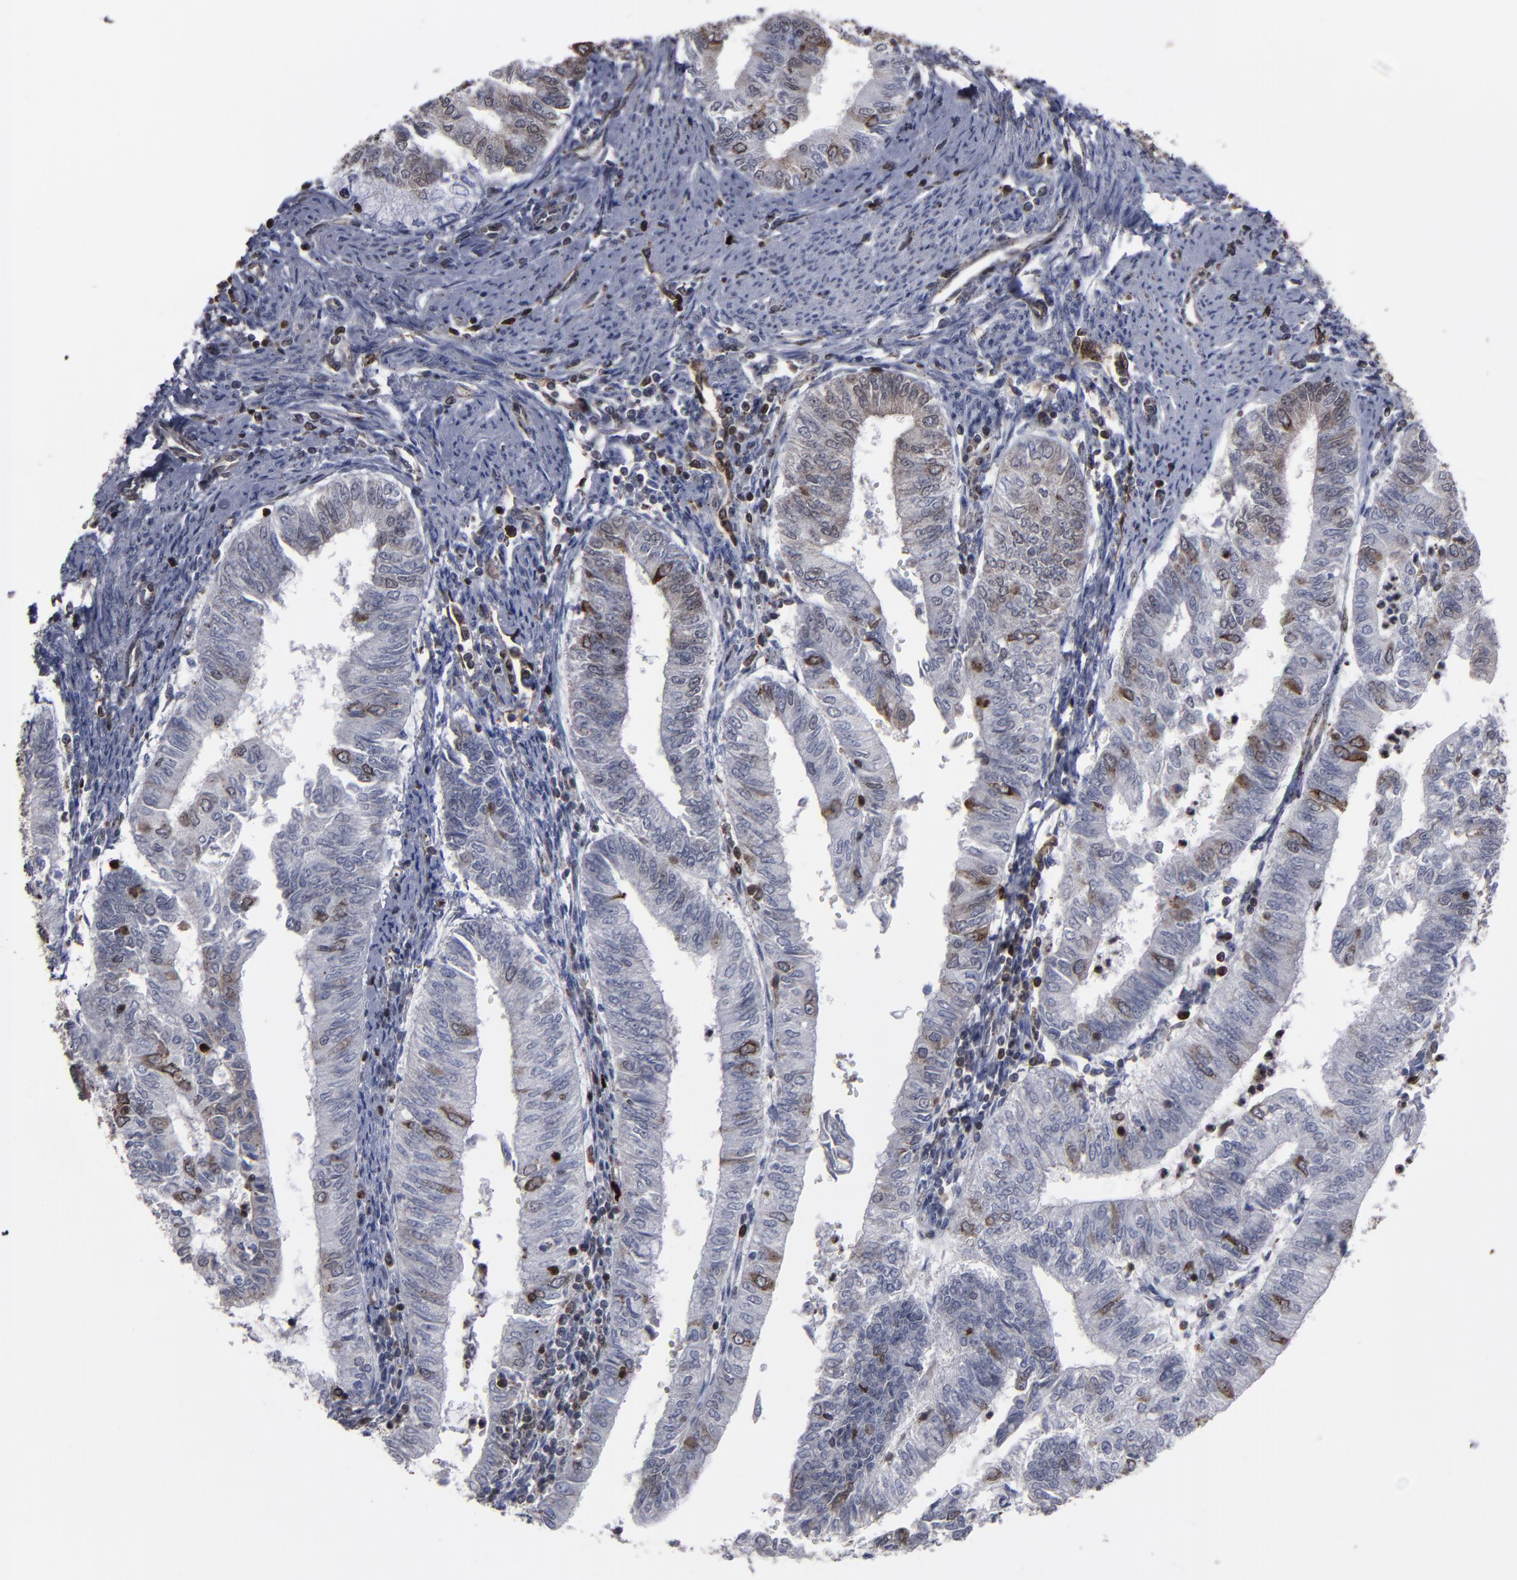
{"staining": {"intensity": "moderate", "quantity": ">75%", "location": "cytoplasmic/membranous,nuclear"}, "tissue": "endometrial cancer", "cell_type": "Tumor cells", "image_type": "cancer", "snomed": [{"axis": "morphology", "description": "Adenocarcinoma, NOS"}, {"axis": "topography", "description": "Endometrium"}], "caption": "IHC (DAB (3,3'-diaminobenzidine)) staining of endometrial cancer exhibits moderate cytoplasmic/membranous and nuclear protein expression in approximately >75% of tumor cells. (Stains: DAB in brown, nuclei in blue, Microscopy: brightfield microscopy at high magnification).", "gene": "KIAA2026", "patient": {"sex": "female", "age": 66}}